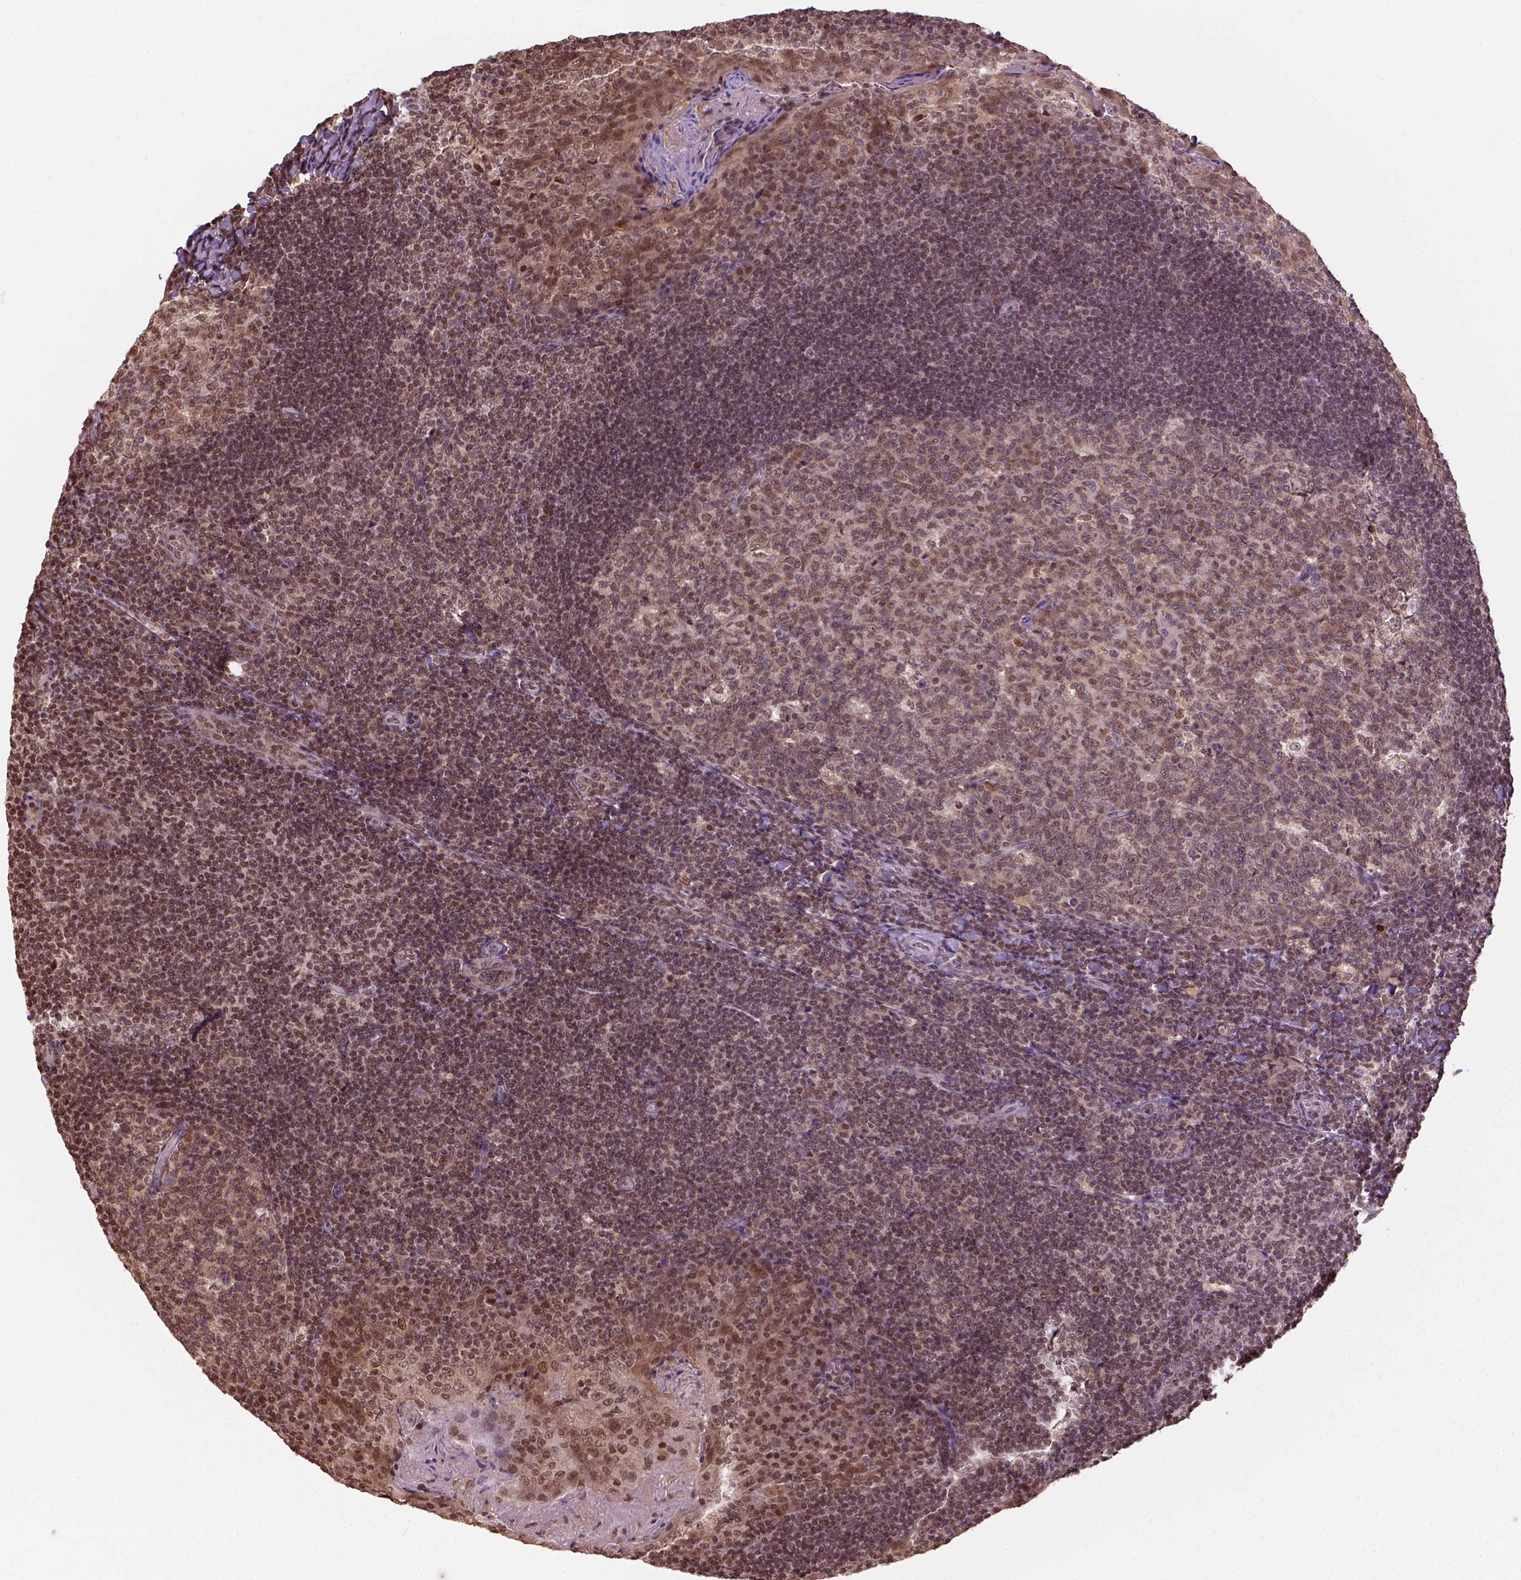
{"staining": {"intensity": "moderate", "quantity": ">75%", "location": "nuclear"}, "tissue": "tonsil", "cell_type": "Germinal center cells", "image_type": "normal", "snomed": [{"axis": "morphology", "description": "Normal tissue, NOS"}, {"axis": "topography", "description": "Tonsil"}], "caption": "Immunohistochemistry (IHC) histopathology image of unremarkable tonsil: tonsil stained using immunohistochemistry (IHC) displays medium levels of moderate protein expression localized specifically in the nuclear of germinal center cells, appearing as a nuclear brown color.", "gene": "GOT1", "patient": {"sex": "male", "age": 17}}